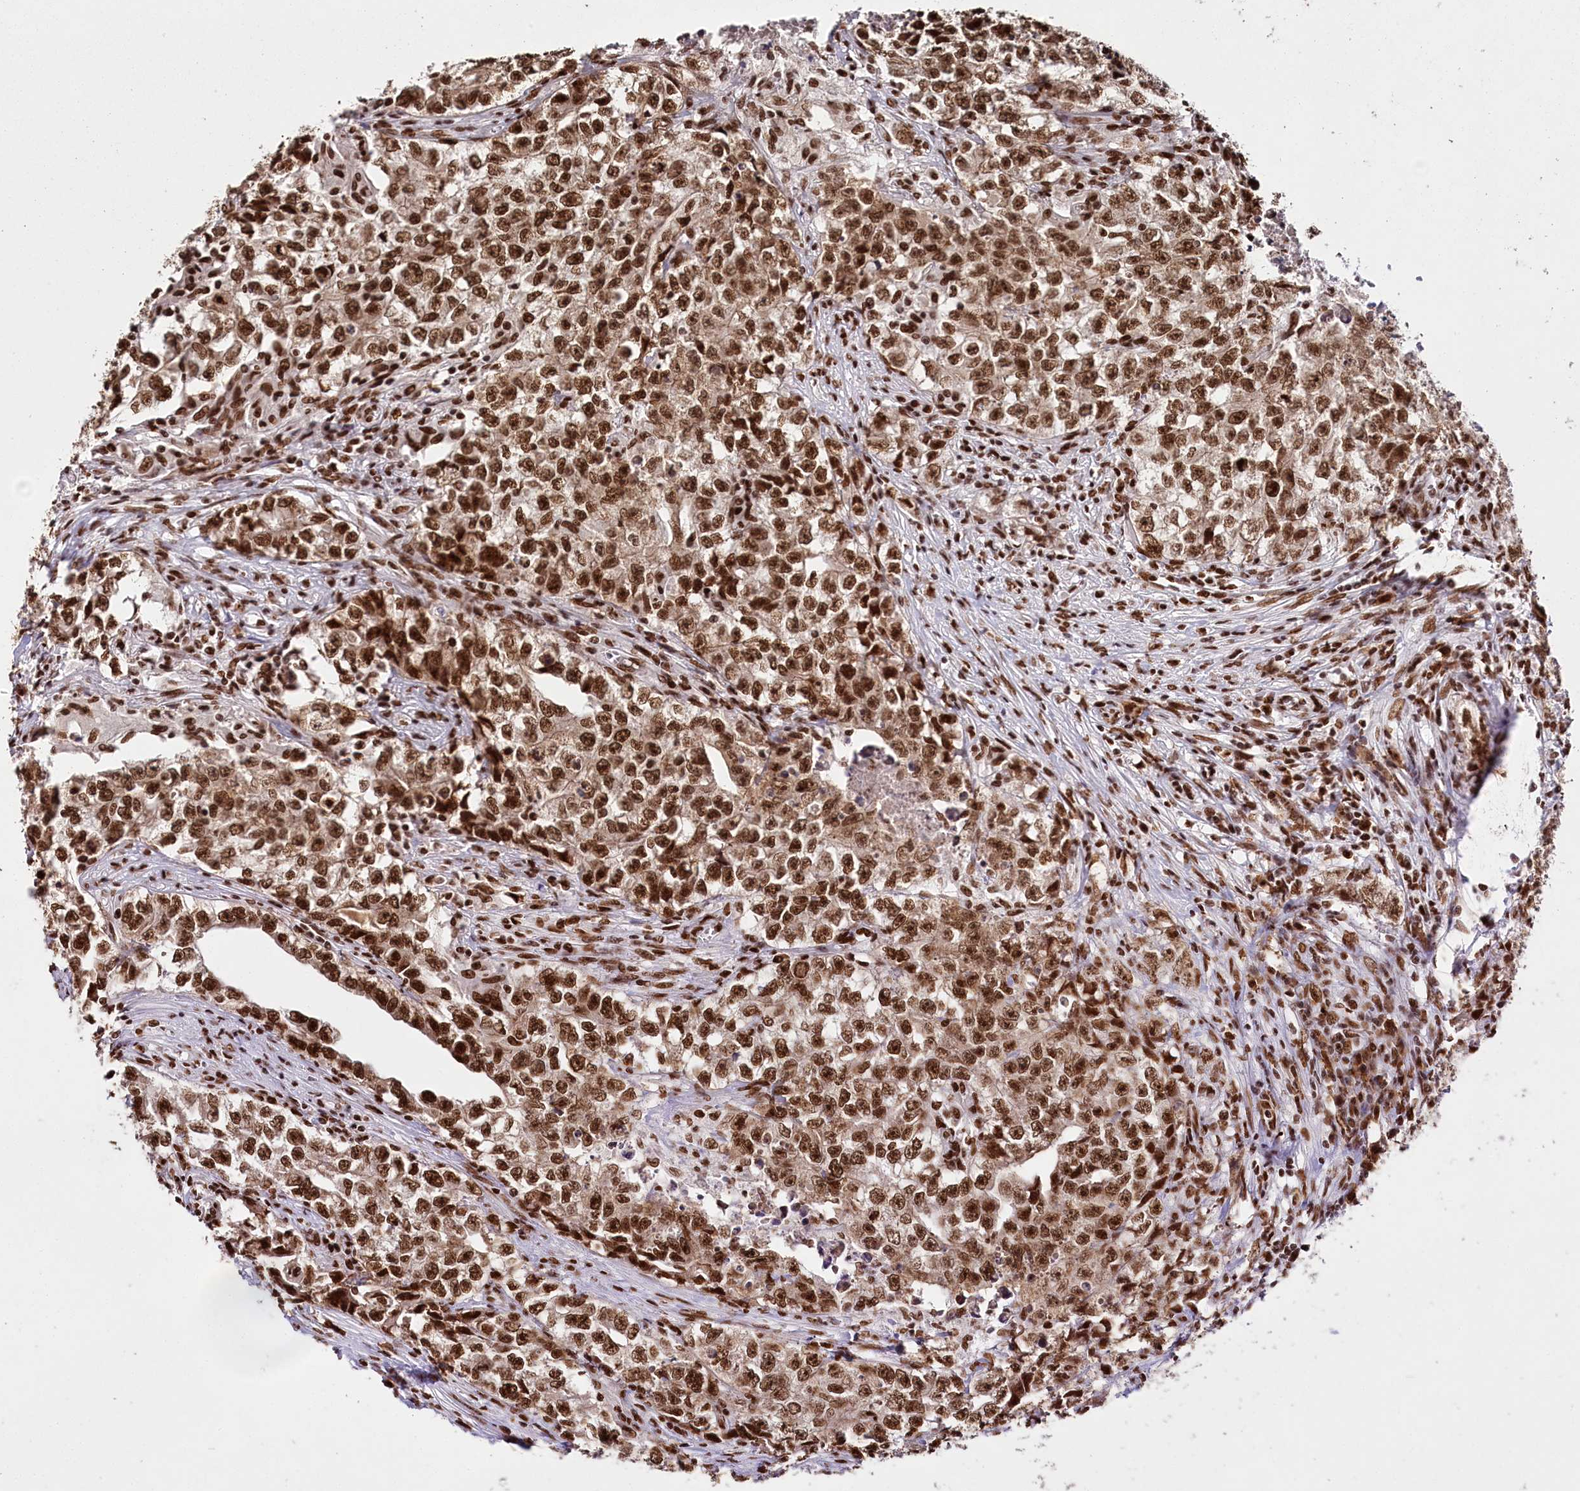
{"staining": {"intensity": "strong", "quantity": ">75%", "location": "nuclear"}, "tissue": "testis cancer", "cell_type": "Tumor cells", "image_type": "cancer", "snomed": [{"axis": "morphology", "description": "Seminoma, NOS"}, {"axis": "morphology", "description": "Carcinoma, Embryonal, NOS"}, {"axis": "topography", "description": "Testis"}], "caption": "Tumor cells demonstrate high levels of strong nuclear staining in about >75% of cells in human testis cancer (seminoma).", "gene": "SMARCE1", "patient": {"sex": "male", "age": 43}}